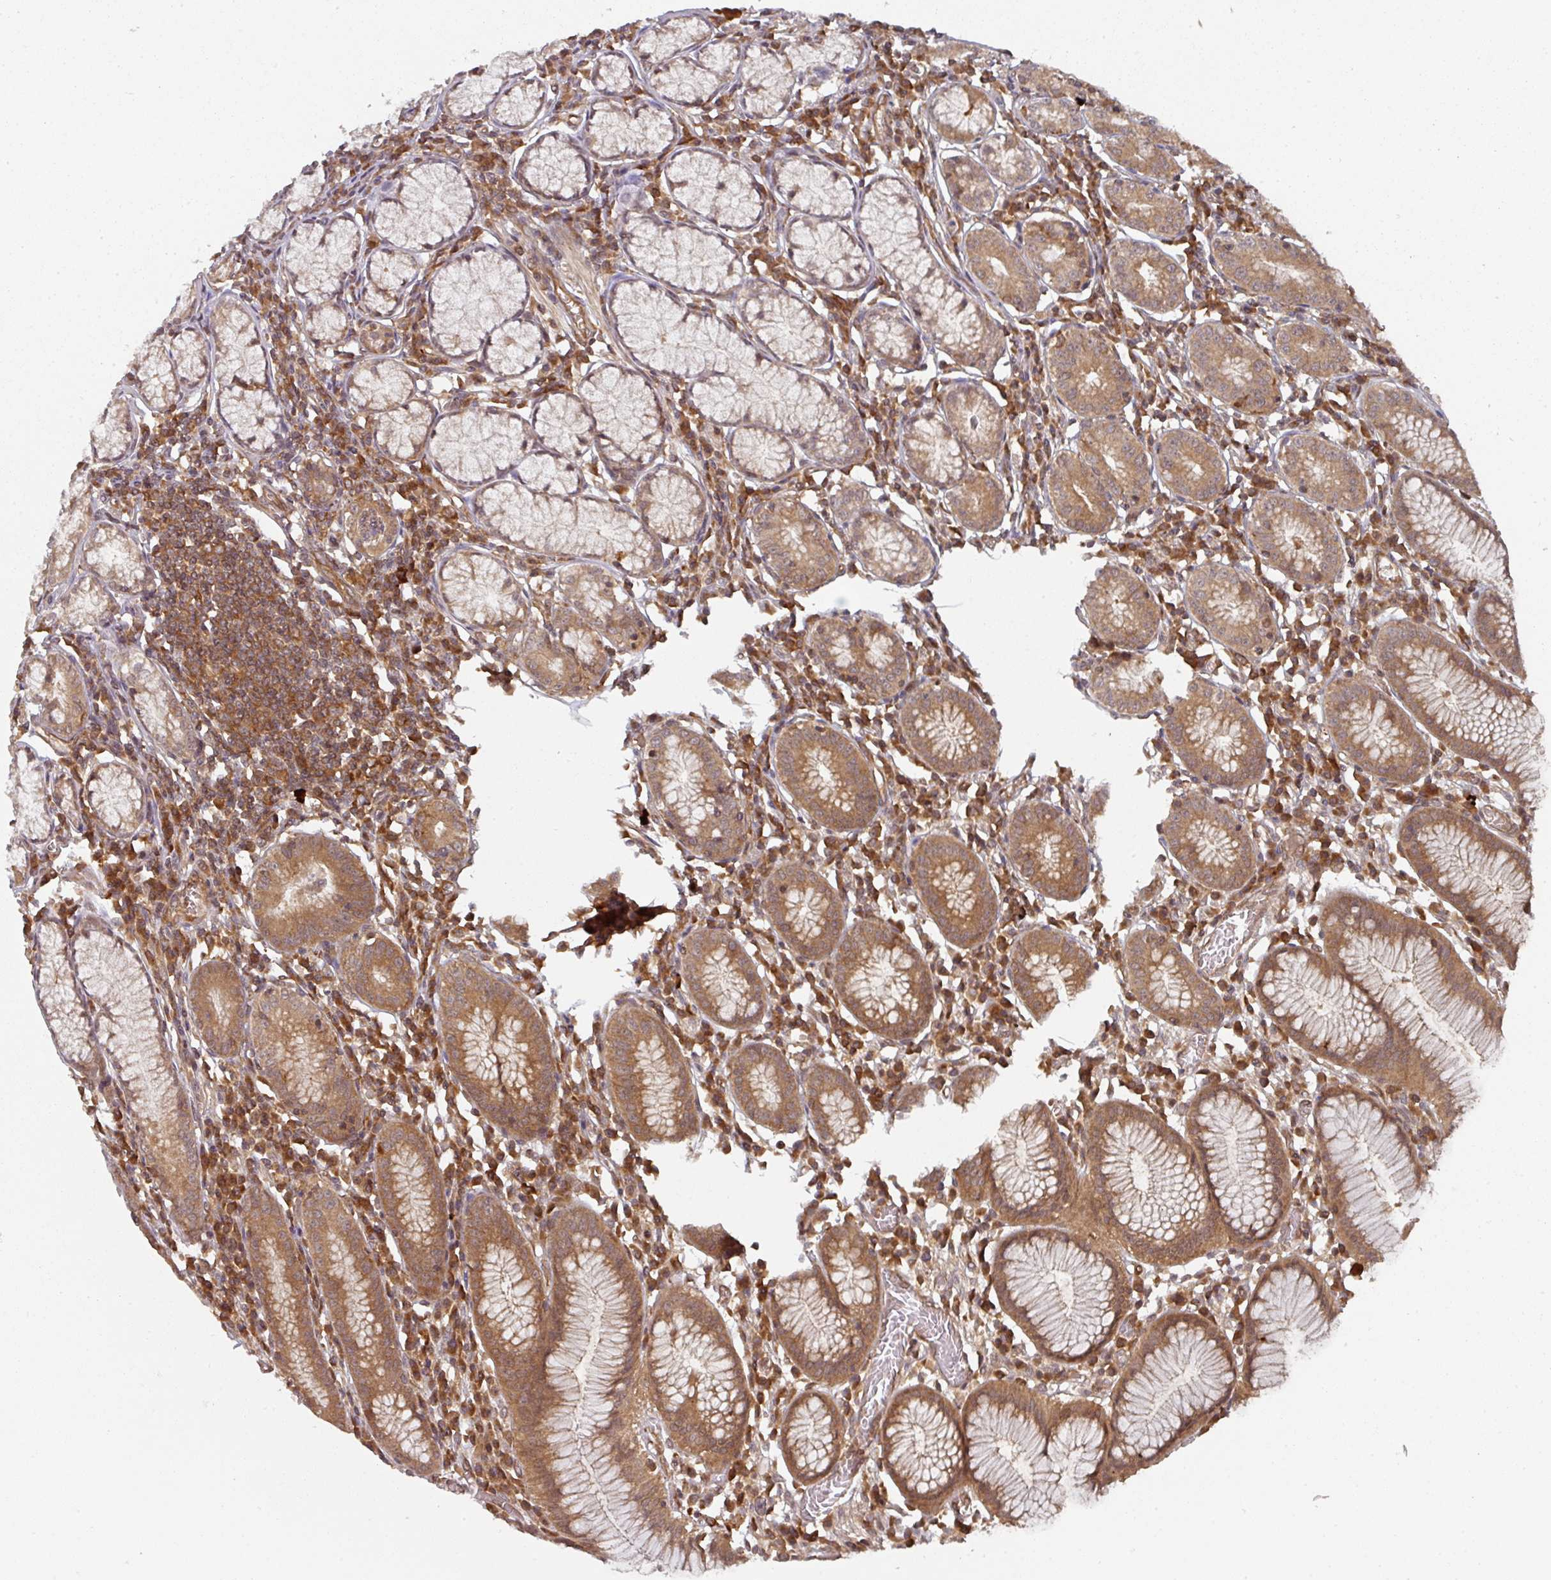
{"staining": {"intensity": "moderate", "quantity": ">75%", "location": "cytoplasmic/membranous"}, "tissue": "stomach", "cell_type": "Glandular cells", "image_type": "normal", "snomed": [{"axis": "morphology", "description": "Normal tissue, NOS"}, {"axis": "topography", "description": "Stomach"}], "caption": "Immunohistochemistry image of unremarkable stomach stained for a protein (brown), which shows medium levels of moderate cytoplasmic/membranous staining in about >75% of glandular cells.", "gene": "EIF4EBP2", "patient": {"sex": "male", "age": 55}}